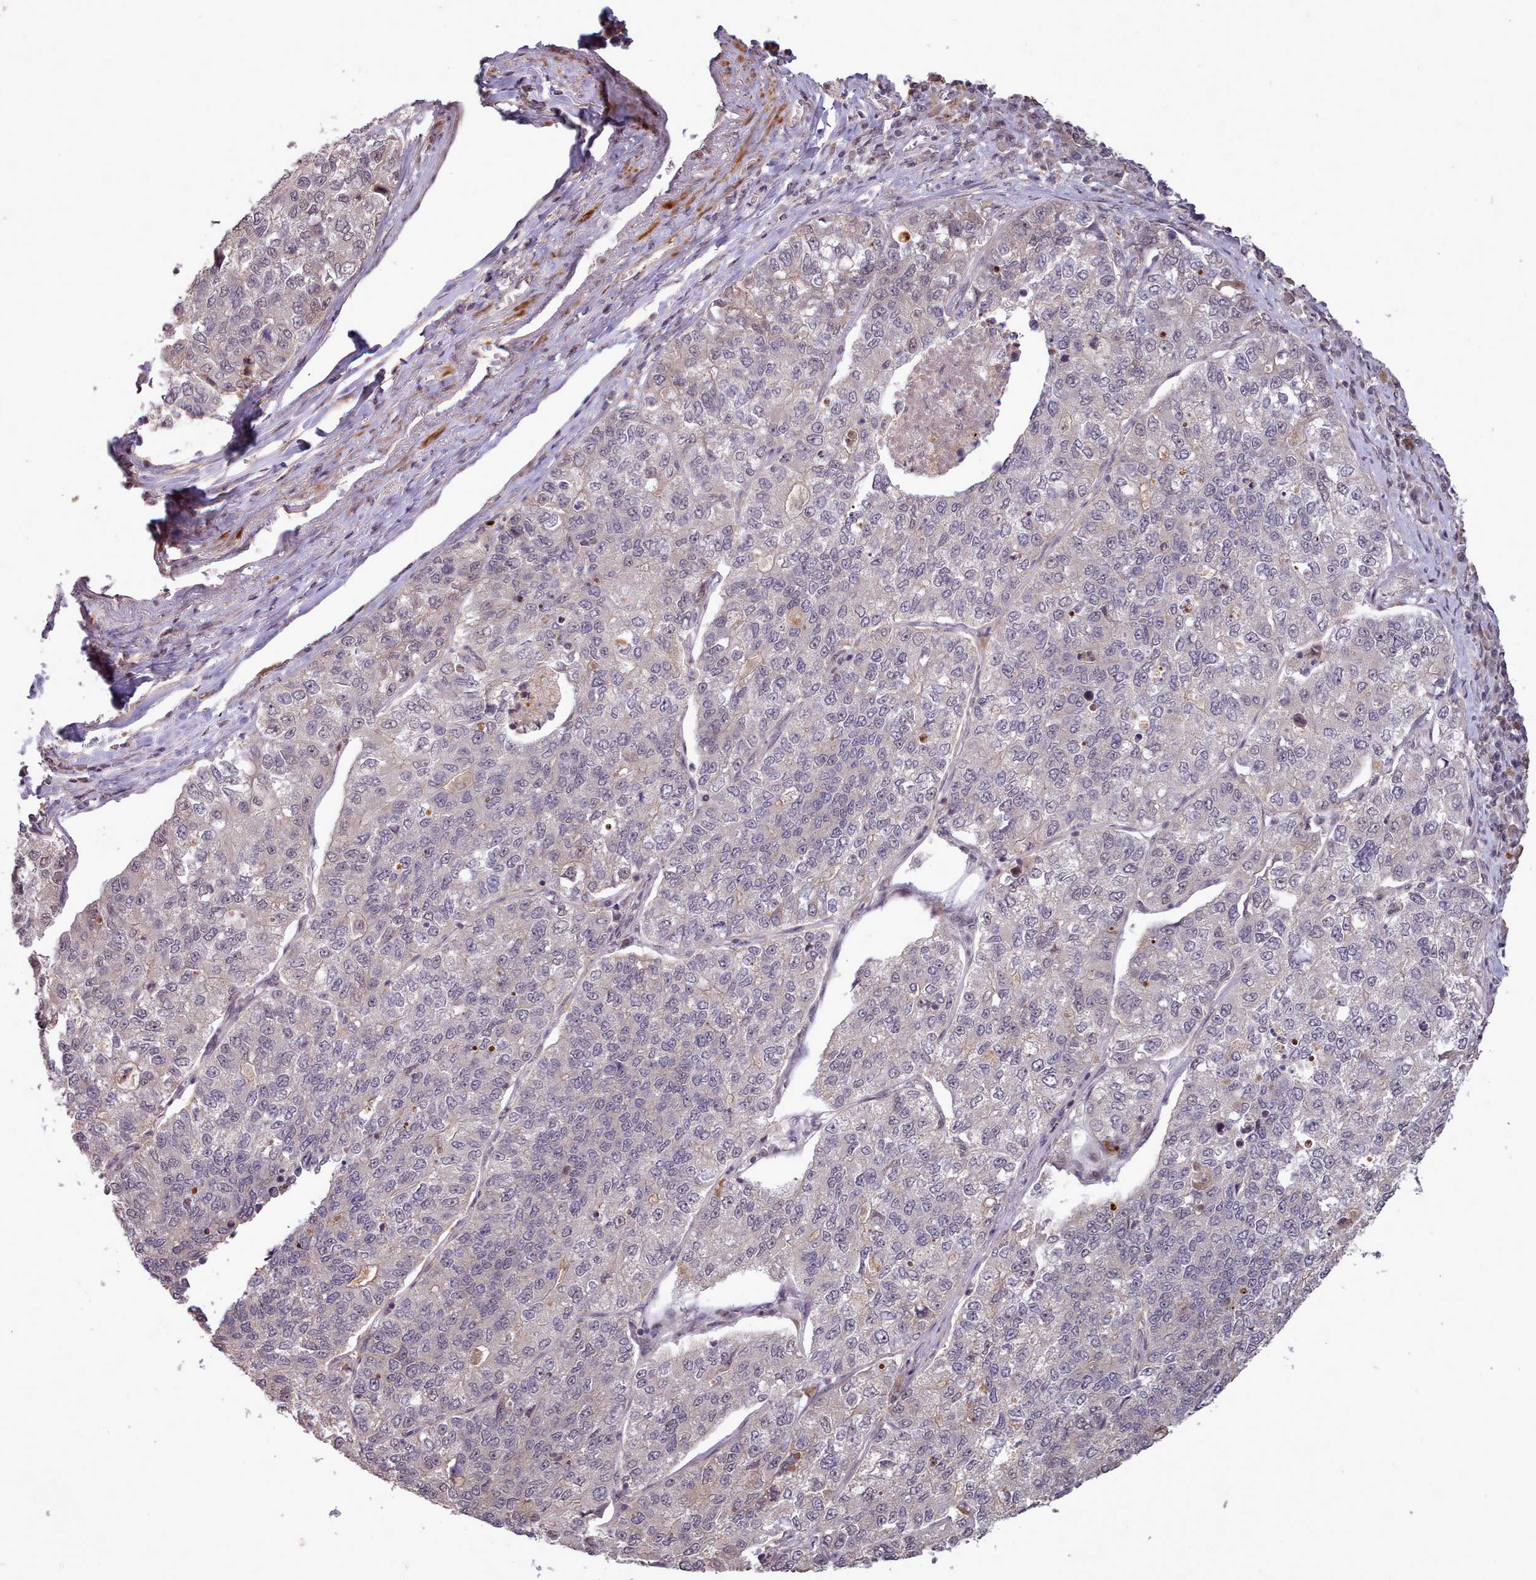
{"staining": {"intensity": "weak", "quantity": "<25%", "location": "cytoplasmic/membranous"}, "tissue": "lung cancer", "cell_type": "Tumor cells", "image_type": "cancer", "snomed": [{"axis": "morphology", "description": "Adenocarcinoma, NOS"}, {"axis": "topography", "description": "Lung"}], "caption": "Immunohistochemistry (IHC) photomicrograph of lung adenocarcinoma stained for a protein (brown), which demonstrates no expression in tumor cells.", "gene": "CDC6", "patient": {"sex": "male", "age": 49}}